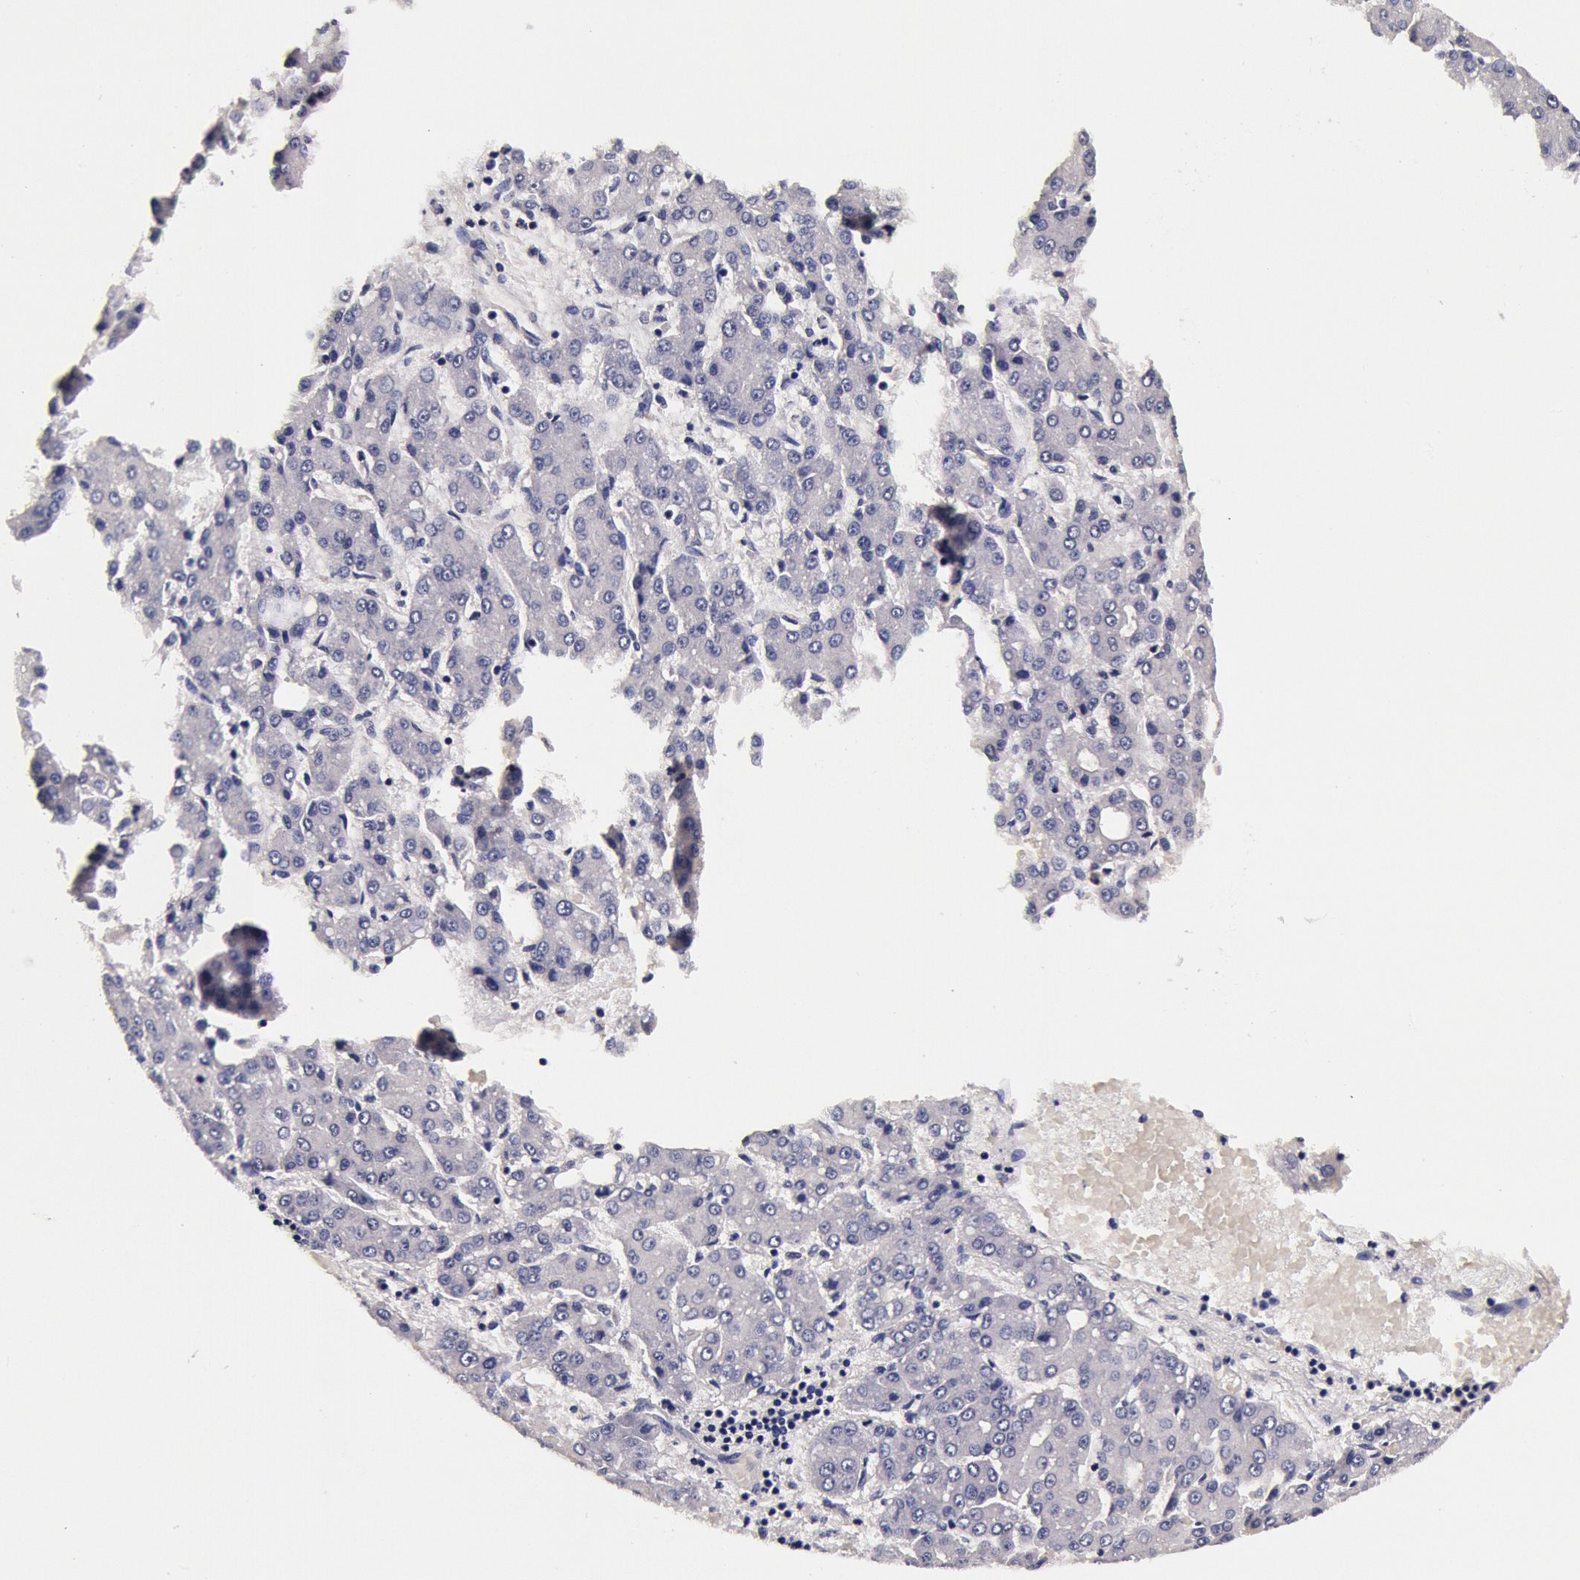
{"staining": {"intensity": "negative", "quantity": "none", "location": "none"}, "tissue": "liver cancer", "cell_type": "Tumor cells", "image_type": "cancer", "snomed": [{"axis": "morphology", "description": "Carcinoma, Hepatocellular, NOS"}, {"axis": "topography", "description": "Liver"}], "caption": "Immunohistochemistry (IHC) of human liver hepatocellular carcinoma displays no positivity in tumor cells.", "gene": "CCDC22", "patient": {"sex": "male", "age": 69}}